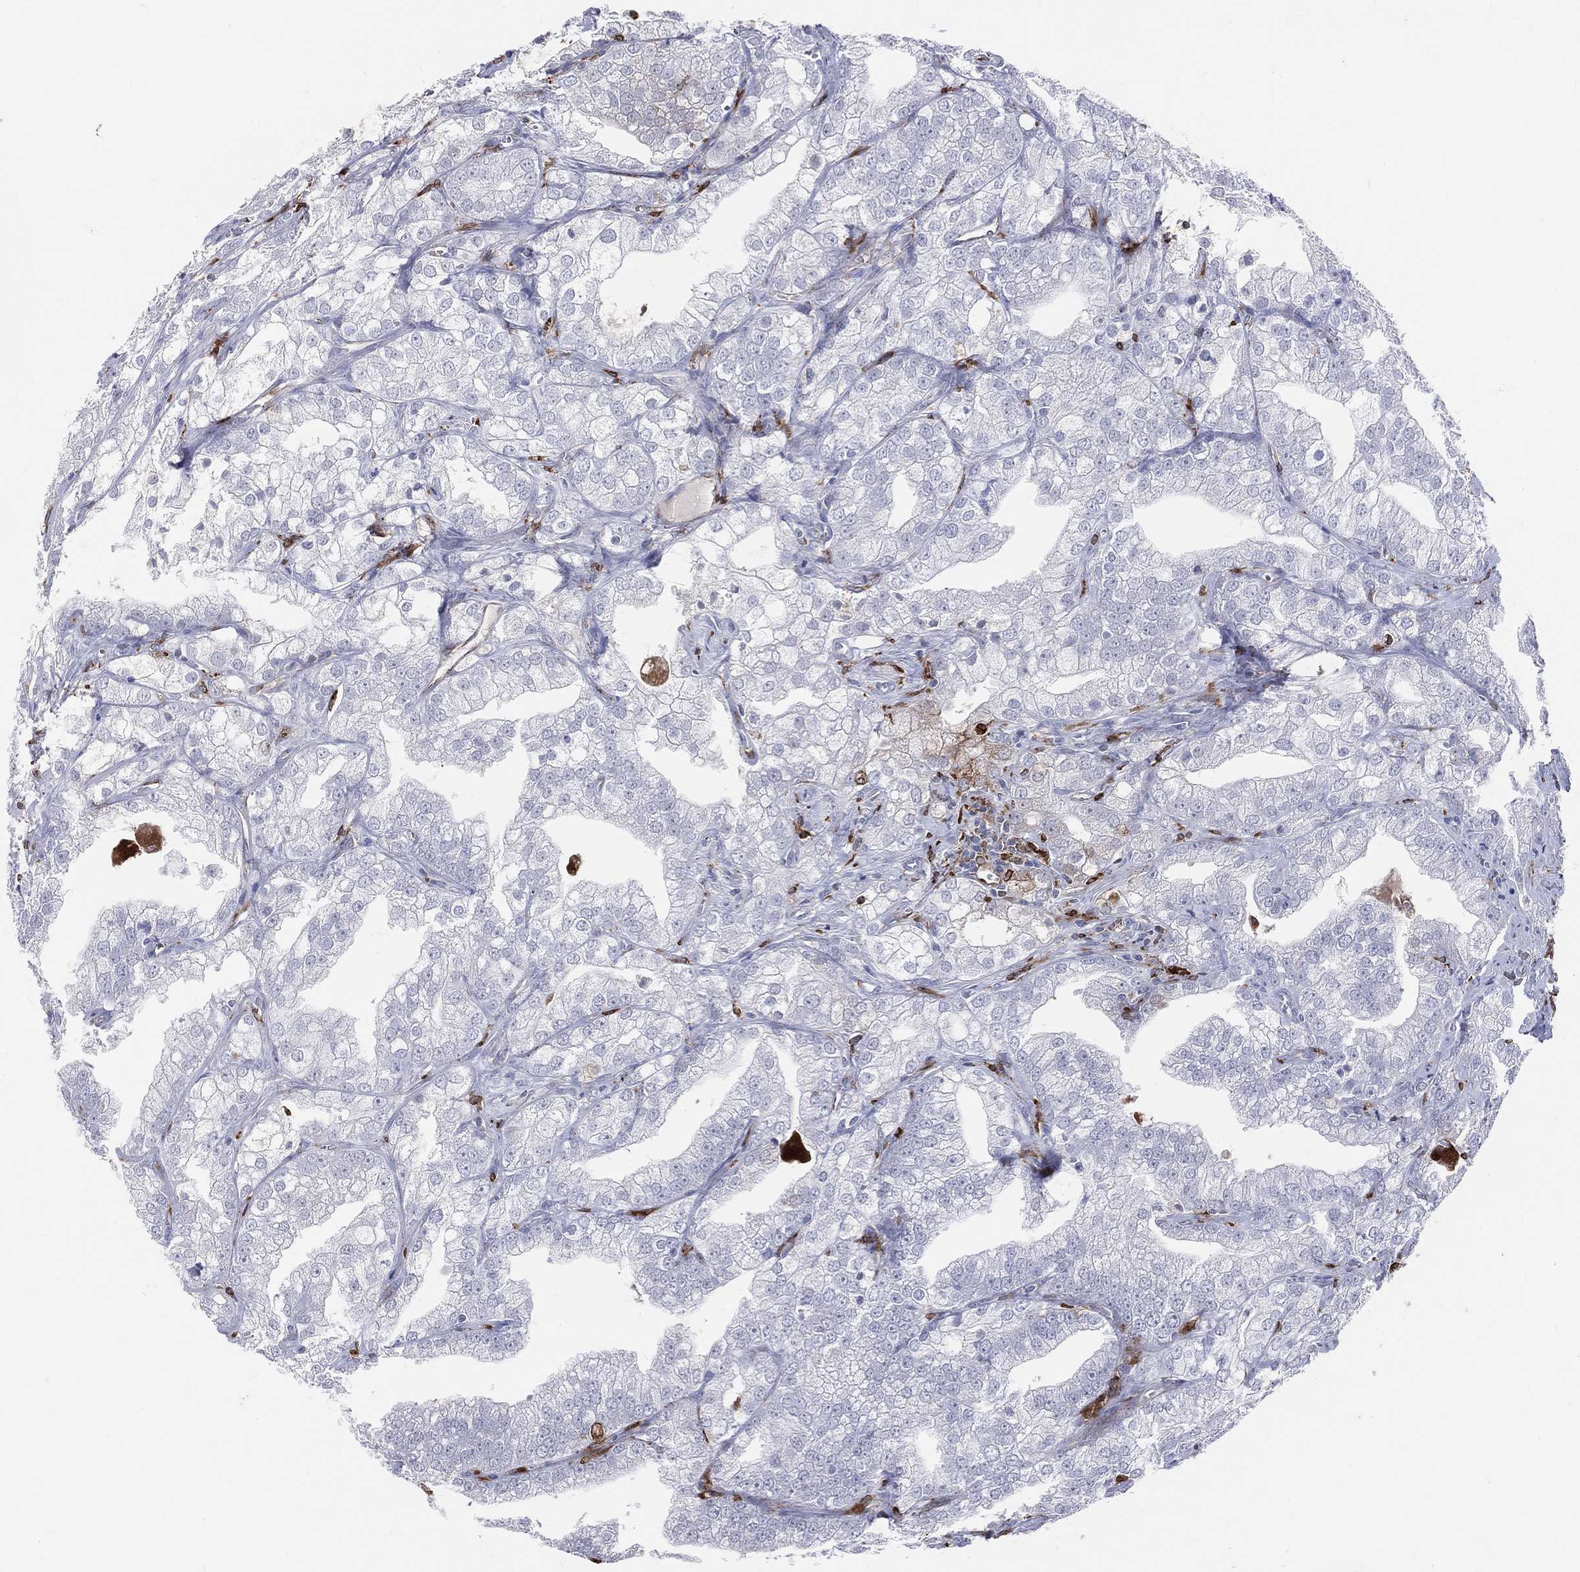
{"staining": {"intensity": "negative", "quantity": "none", "location": "none"}, "tissue": "prostate cancer", "cell_type": "Tumor cells", "image_type": "cancer", "snomed": [{"axis": "morphology", "description": "Adenocarcinoma, NOS"}, {"axis": "topography", "description": "Prostate"}], "caption": "Tumor cells show no significant protein expression in prostate cancer. Brightfield microscopy of immunohistochemistry stained with DAB (brown) and hematoxylin (blue), captured at high magnification.", "gene": "CD74", "patient": {"sex": "male", "age": 70}}